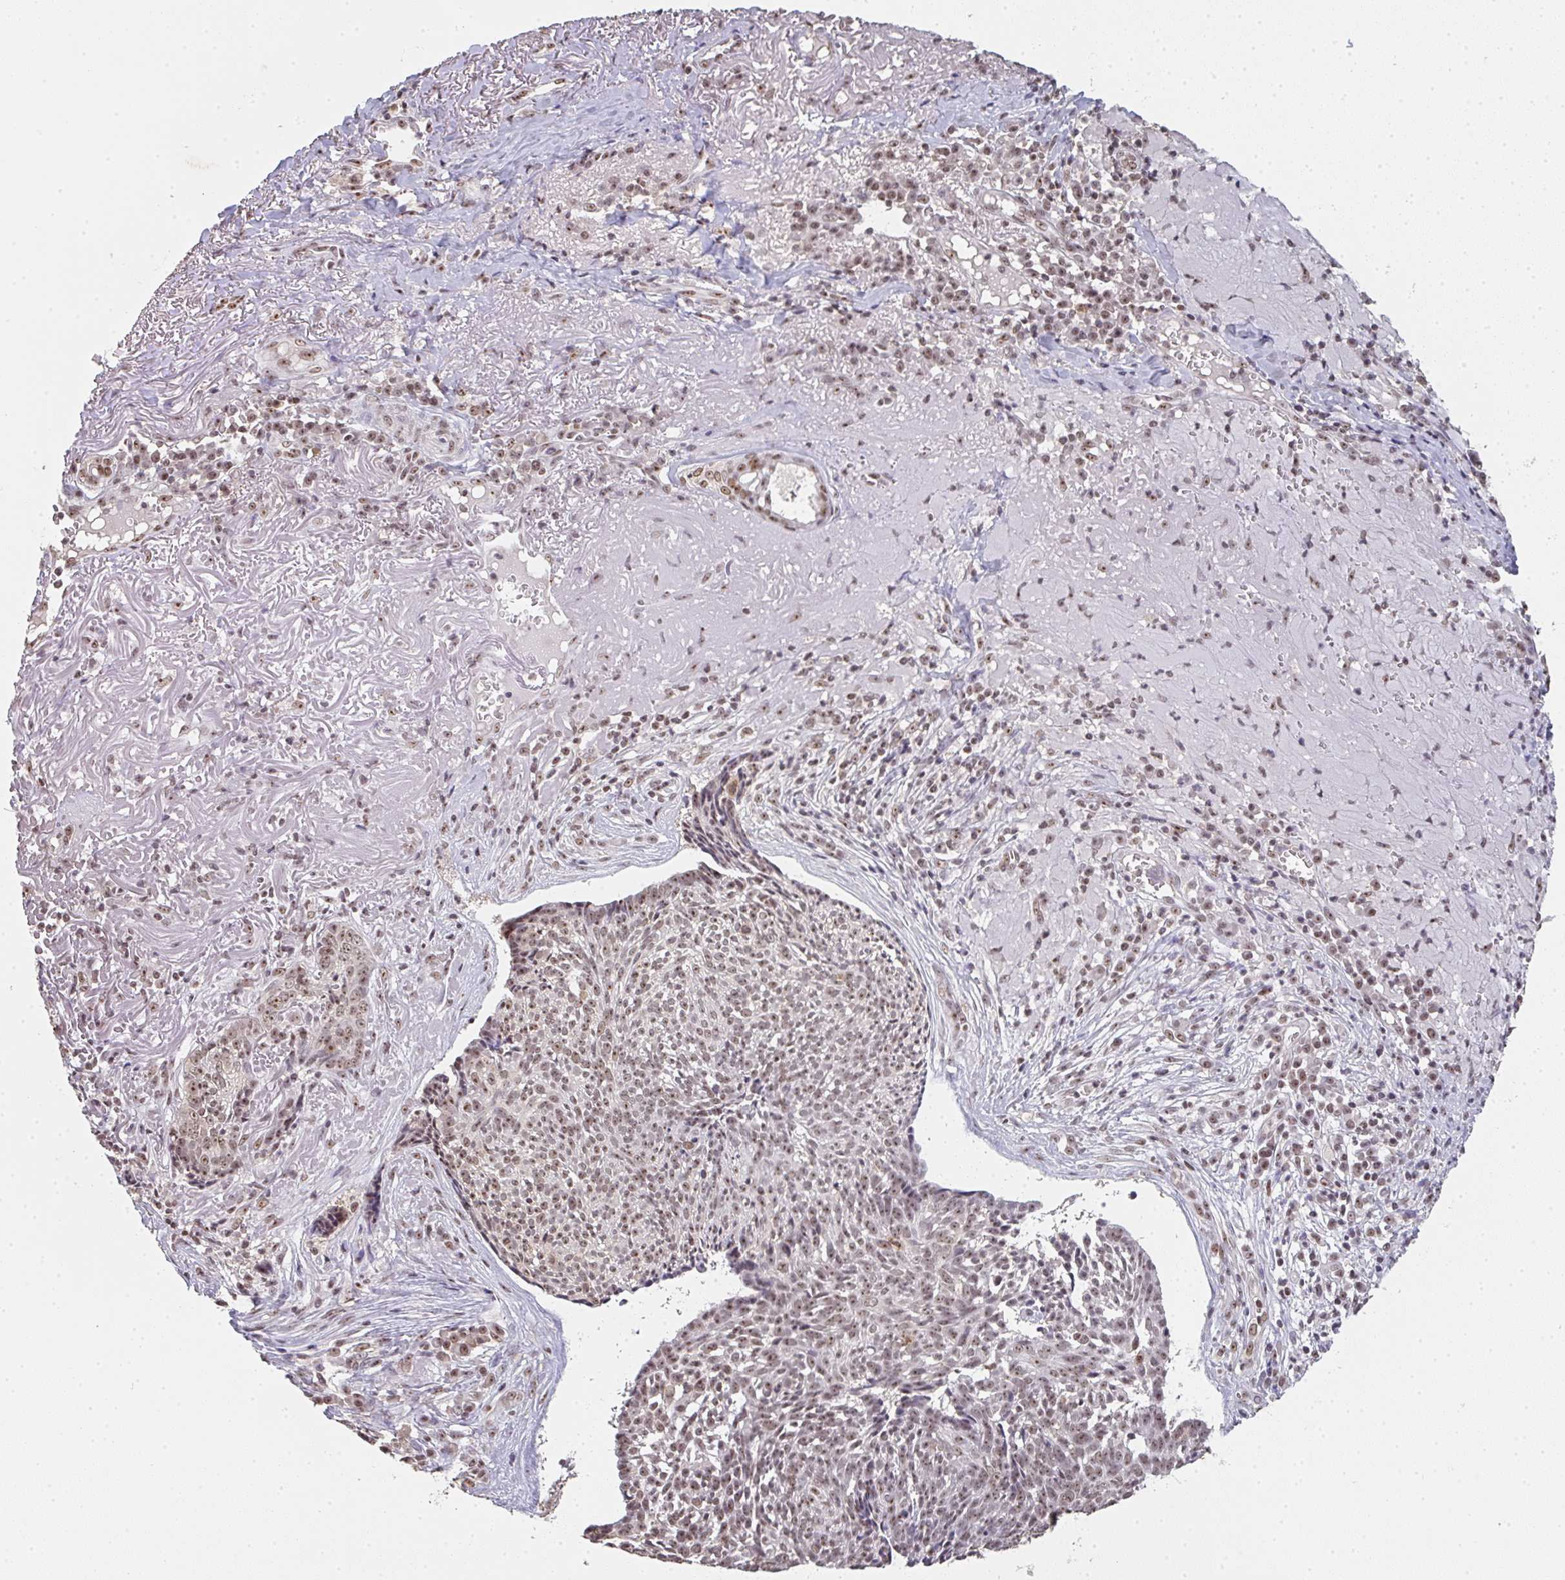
{"staining": {"intensity": "moderate", "quantity": ">75%", "location": "nuclear"}, "tissue": "skin cancer", "cell_type": "Tumor cells", "image_type": "cancer", "snomed": [{"axis": "morphology", "description": "Basal cell carcinoma"}, {"axis": "topography", "description": "Skin"}, {"axis": "topography", "description": "Skin of face"}], "caption": "Immunohistochemical staining of skin cancer exhibits medium levels of moderate nuclear protein expression in about >75% of tumor cells.", "gene": "DKC1", "patient": {"sex": "female", "age": 95}}